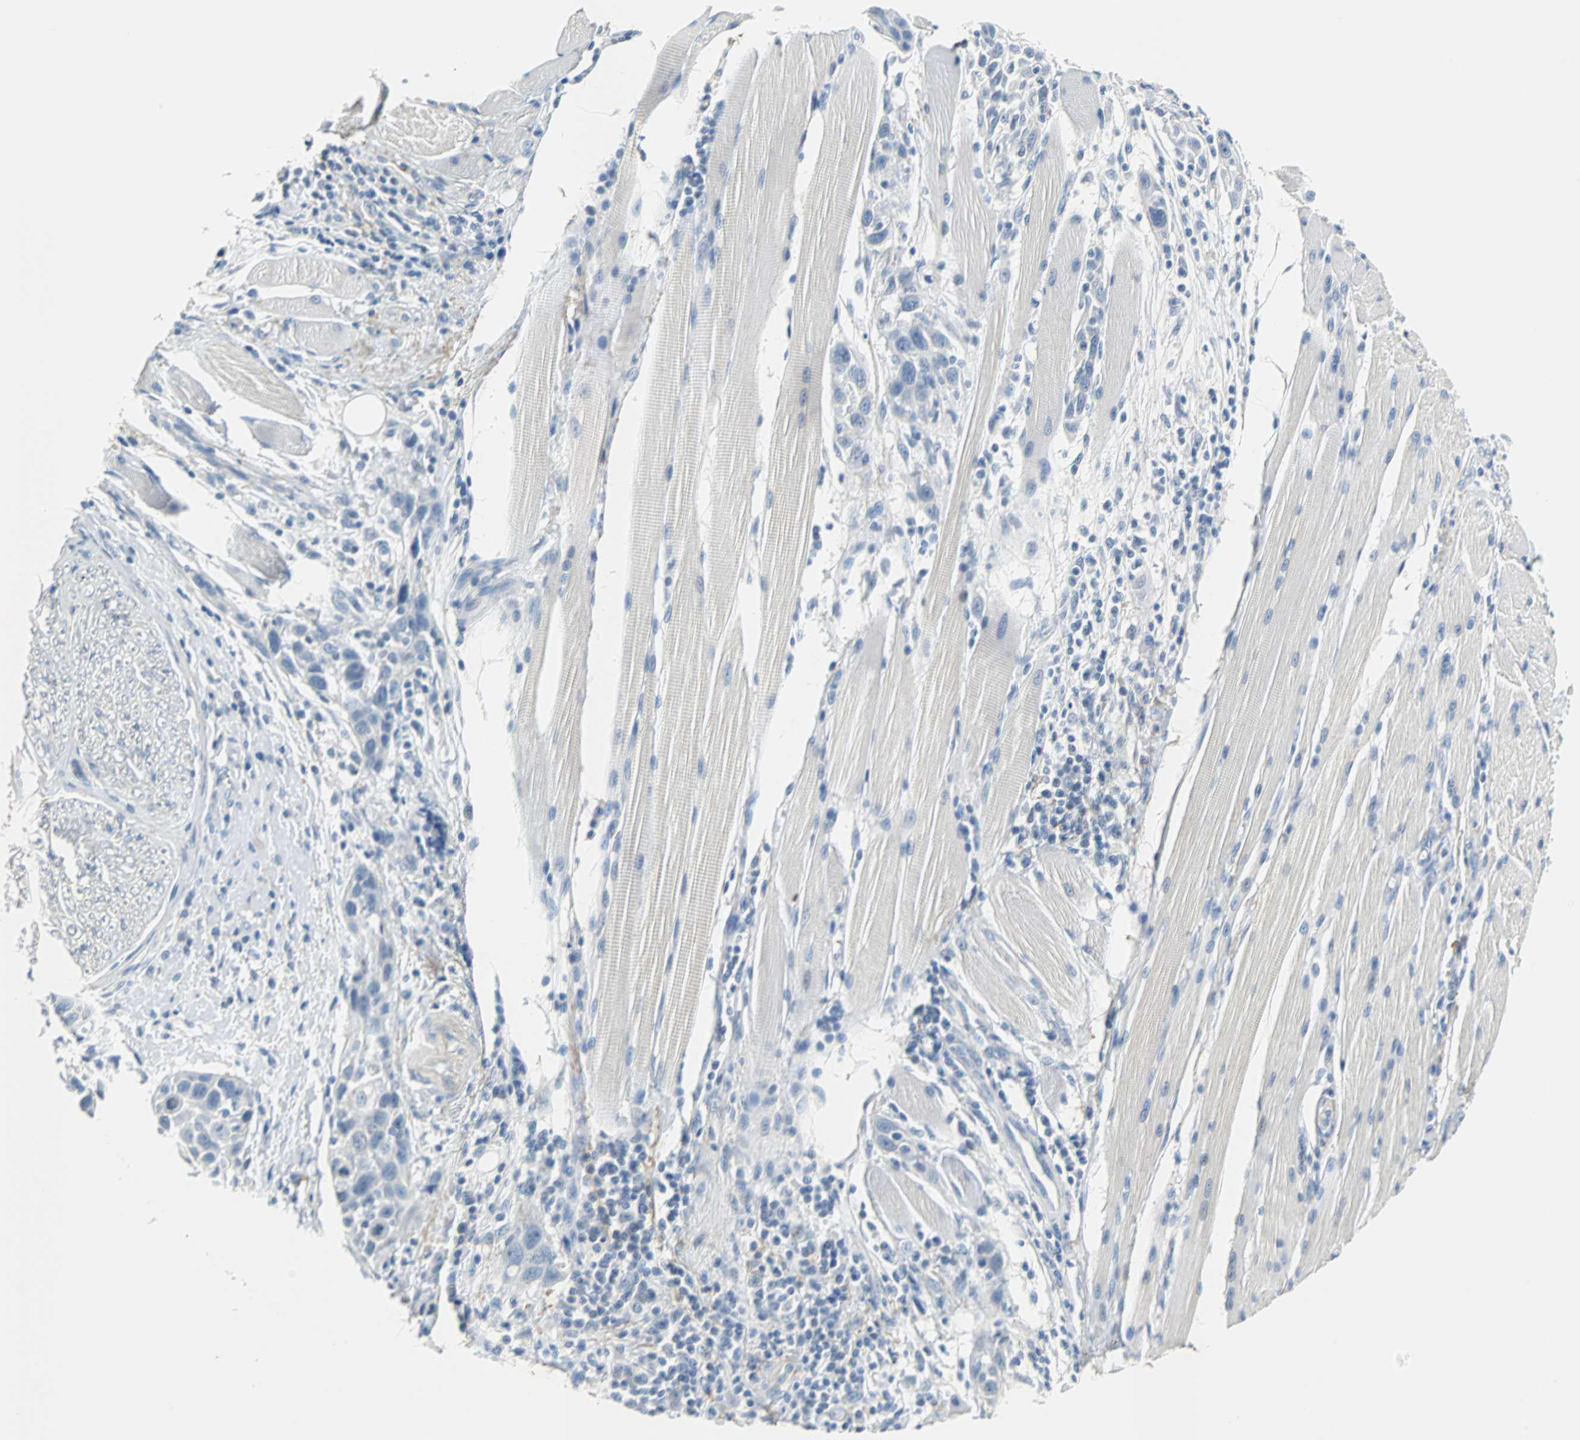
{"staining": {"intensity": "negative", "quantity": "none", "location": "none"}, "tissue": "head and neck cancer", "cell_type": "Tumor cells", "image_type": "cancer", "snomed": [{"axis": "morphology", "description": "Normal tissue, NOS"}, {"axis": "morphology", "description": "Squamous cell carcinoma, NOS"}, {"axis": "topography", "description": "Oral tissue"}, {"axis": "topography", "description": "Head-Neck"}], "caption": "DAB immunohistochemical staining of head and neck cancer displays no significant staining in tumor cells.", "gene": "MUC7", "patient": {"sex": "female", "age": 50}}